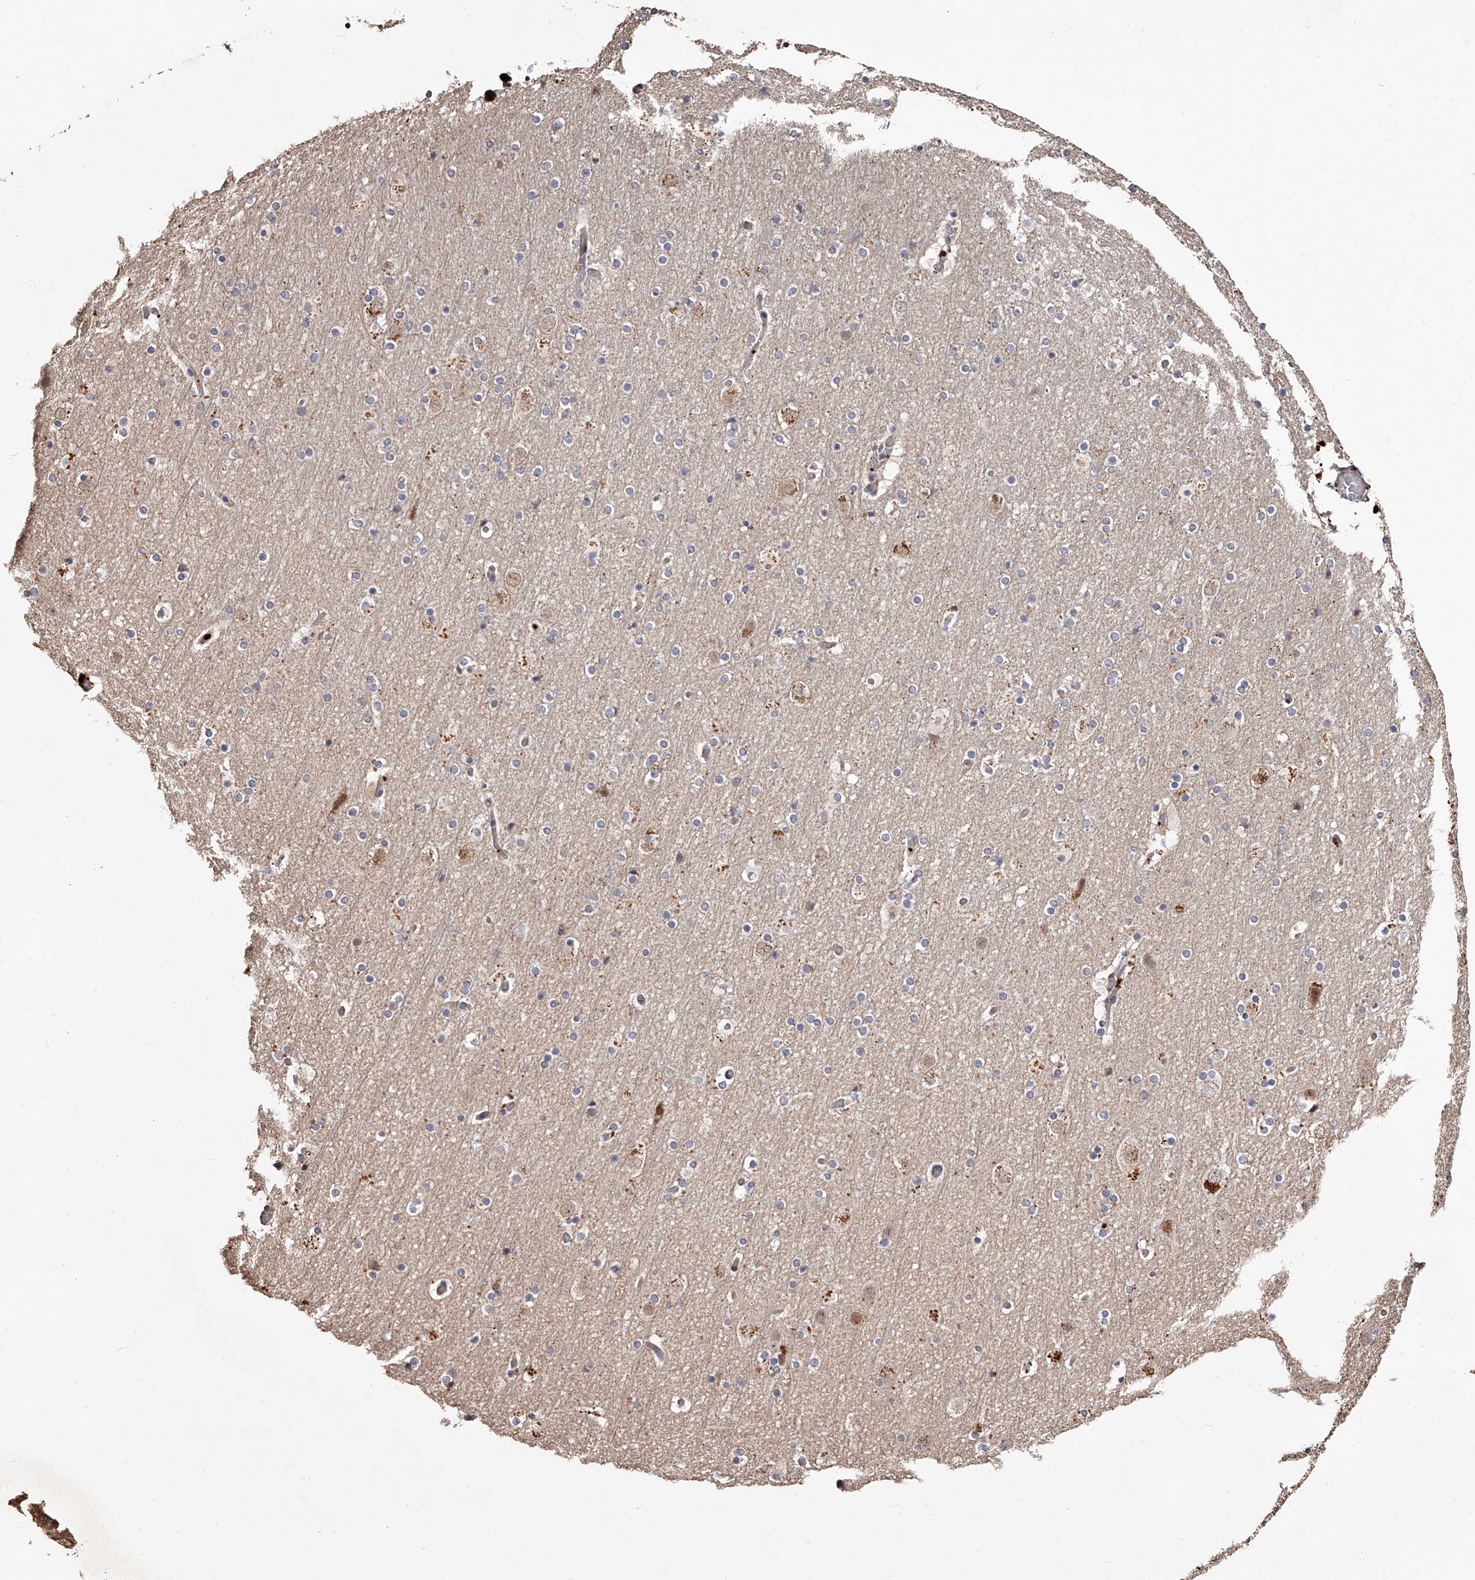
{"staining": {"intensity": "negative", "quantity": "none", "location": "none"}, "tissue": "cerebral cortex", "cell_type": "Endothelial cells", "image_type": "normal", "snomed": [{"axis": "morphology", "description": "Normal tissue, NOS"}, {"axis": "topography", "description": "Cerebral cortex"}], "caption": "Endothelial cells are negative for brown protein staining in unremarkable cerebral cortex. Brightfield microscopy of IHC stained with DAB (3,3'-diaminobenzidine) (brown) and hematoxylin (blue), captured at high magnification.", "gene": "URGCP", "patient": {"sex": "male", "age": 57}}